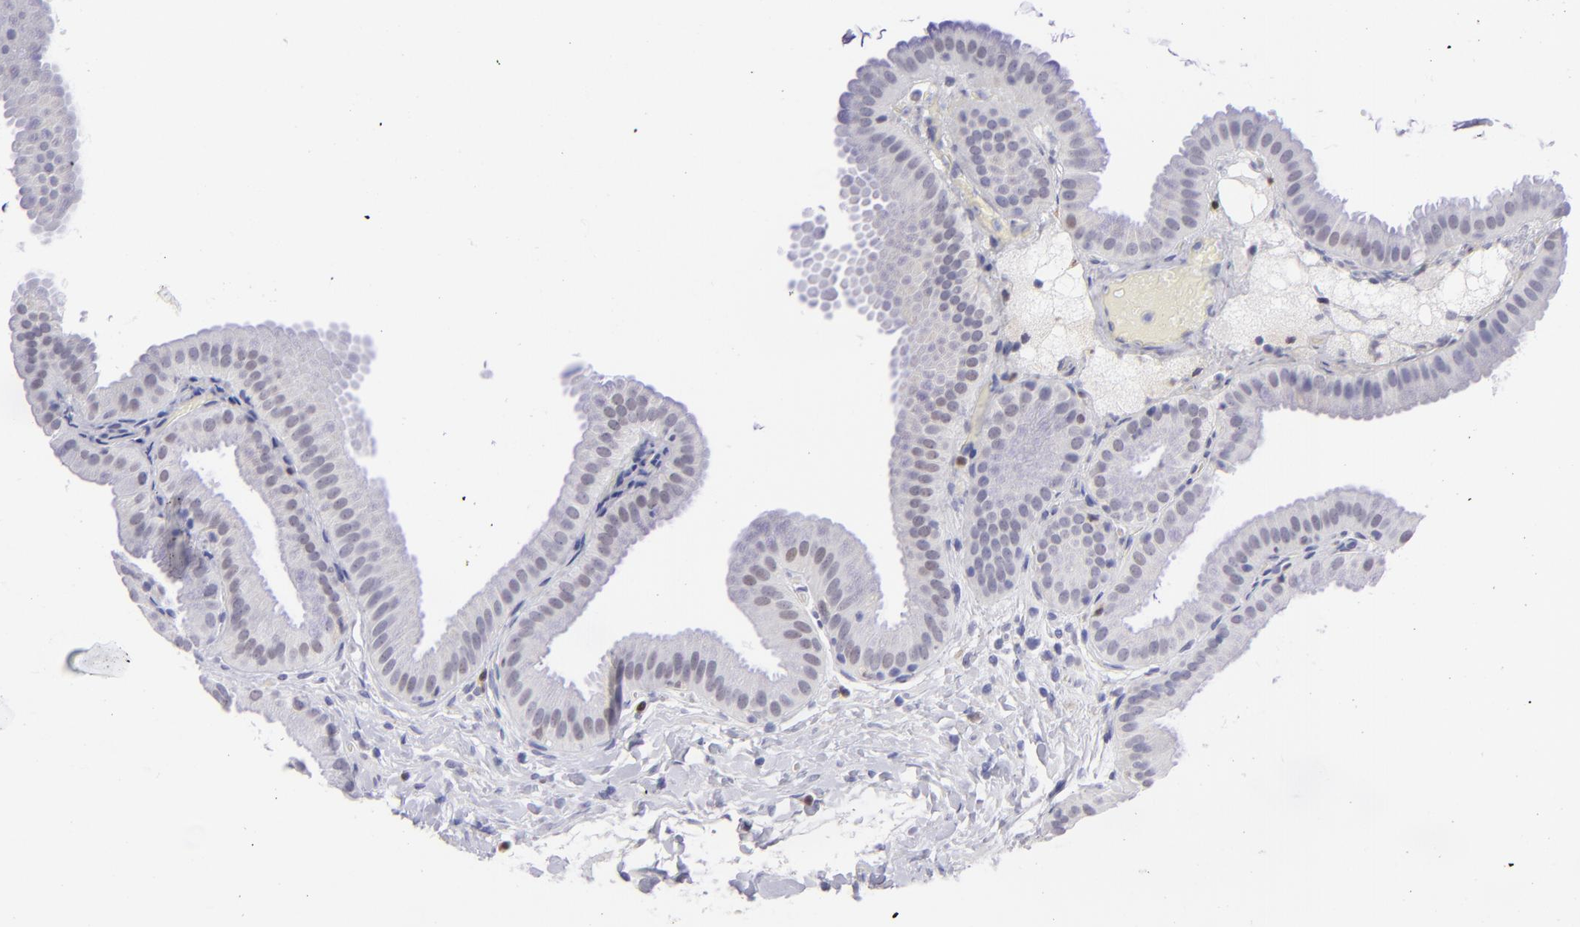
{"staining": {"intensity": "negative", "quantity": "none", "location": "none"}, "tissue": "gallbladder", "cell_type": "Glandular cells", "image_type": "normal", "snomed": [{"axis": "morphology", "description": "Normal tissue, NOS"}, {"axis": "topography", "description": "Gallbladder"}], "caption": "Immunohistochemistry of normal human gallbladder reveals no positivity in glandular cells.", "gene": "MITF", "patient": {"sex": "female", "age": 63}}